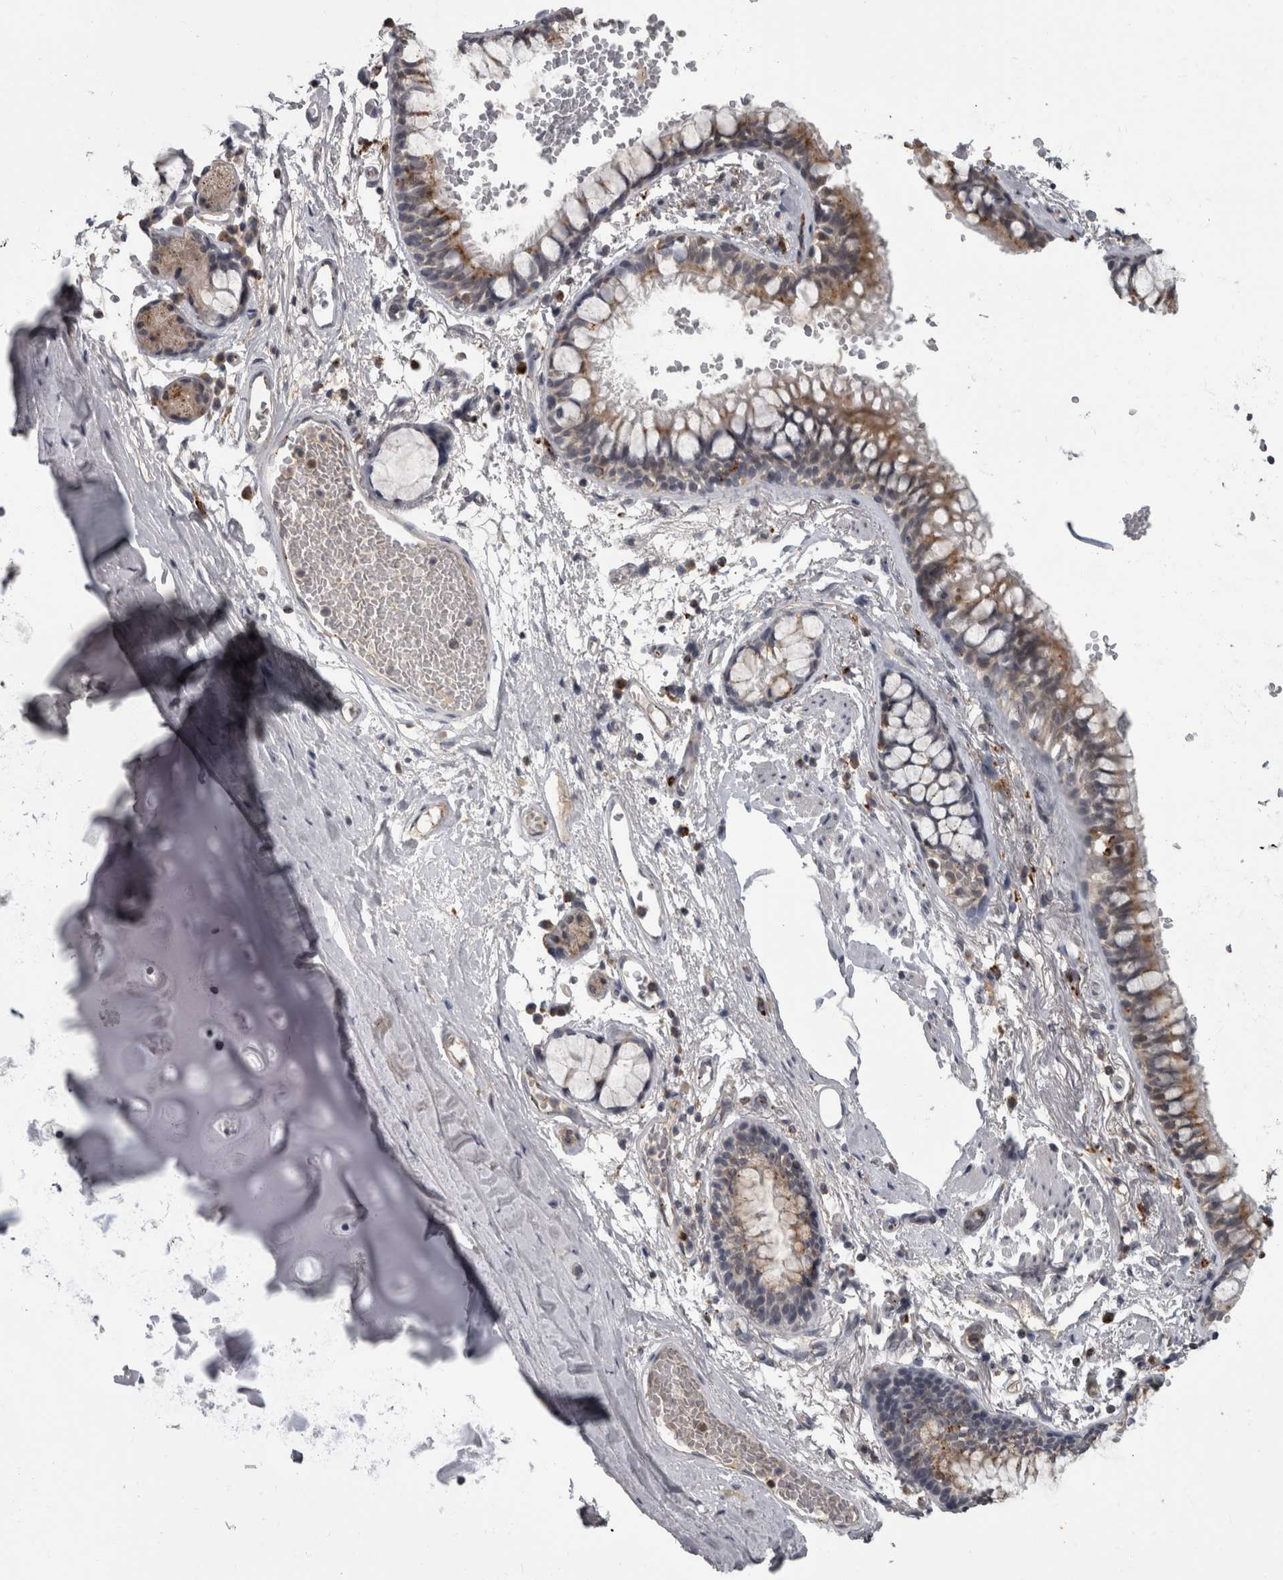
{"staining": {"intensity": "negative", "quantity": "none", "location": "none"}, "tissue": "adipose tissue", "cell_type": "Adipocytes", "image_type": "normal", "snomed": [{"axis": "morphology", "description": "Normal tissue, NOS"}, {"axis": "topography", "description": "Cartilage tissue"}, {"axis": "topography", "description": "Bronchus"}], "caption": "Unremarkable adipose tissue was stained to show a protein in brown. There is no significant positivity in adipocytes. (Brightfield microscopy of DAB (3,3'-diaminobenzidine) immunohistochemistry (IHC) at high magnification).", "gene": "NAAA", "patient": {"sex": "female", "age": 73}}